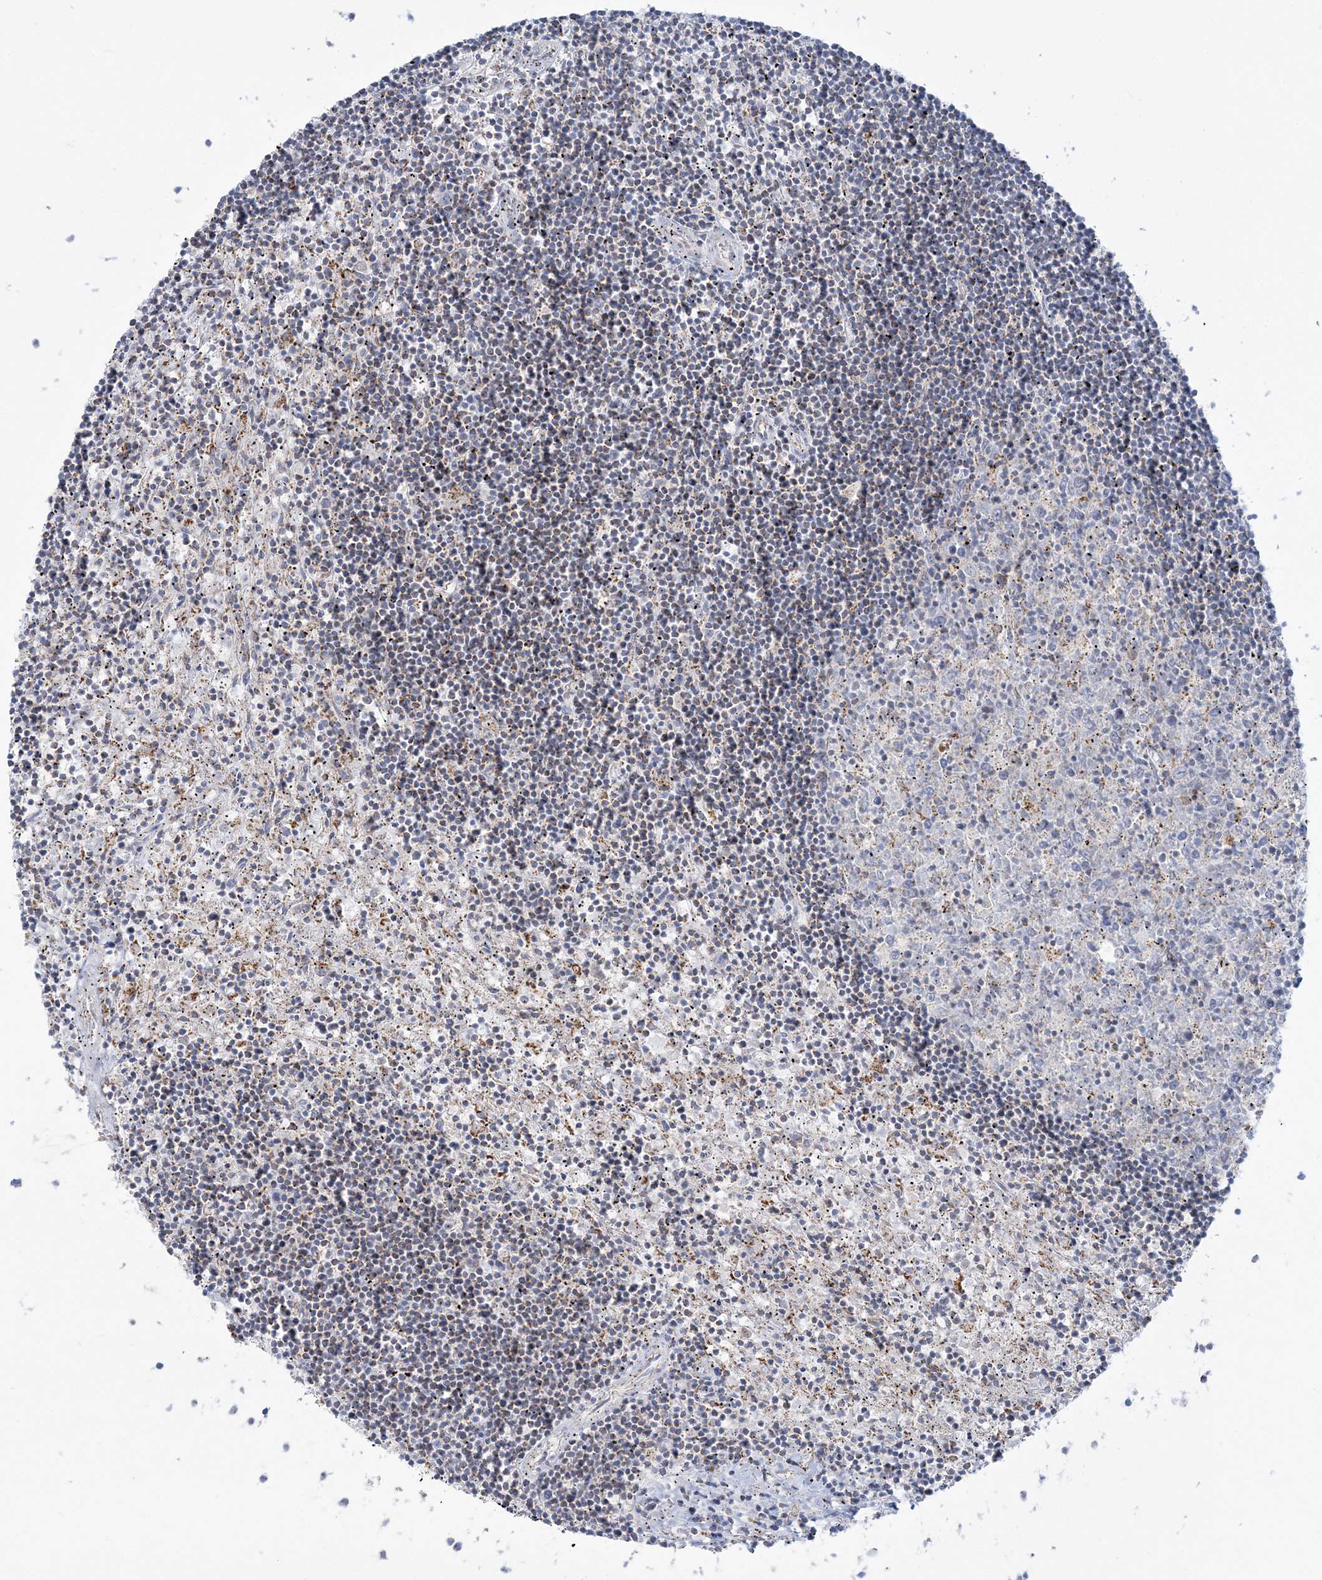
{"staining": {"intensity": "negative", "quantity": "none", "location": "none"}, "tissue": "lymphoma", "cell_type": "Tumor cells", "image_type": "cancer", "snomed": [{"axis": "morphology", "description": "Malignant lymphoma, non-Hodgkin's type, Low grade"}, {"axis": "topography", "description": "Spleen"}], "caption": "DAB immunohistochemical staining of lymphoma exhibits no significant staining in tumor cells.", "gene": "TBC1D14", "patient": {"sex": "male", "age": 76}}